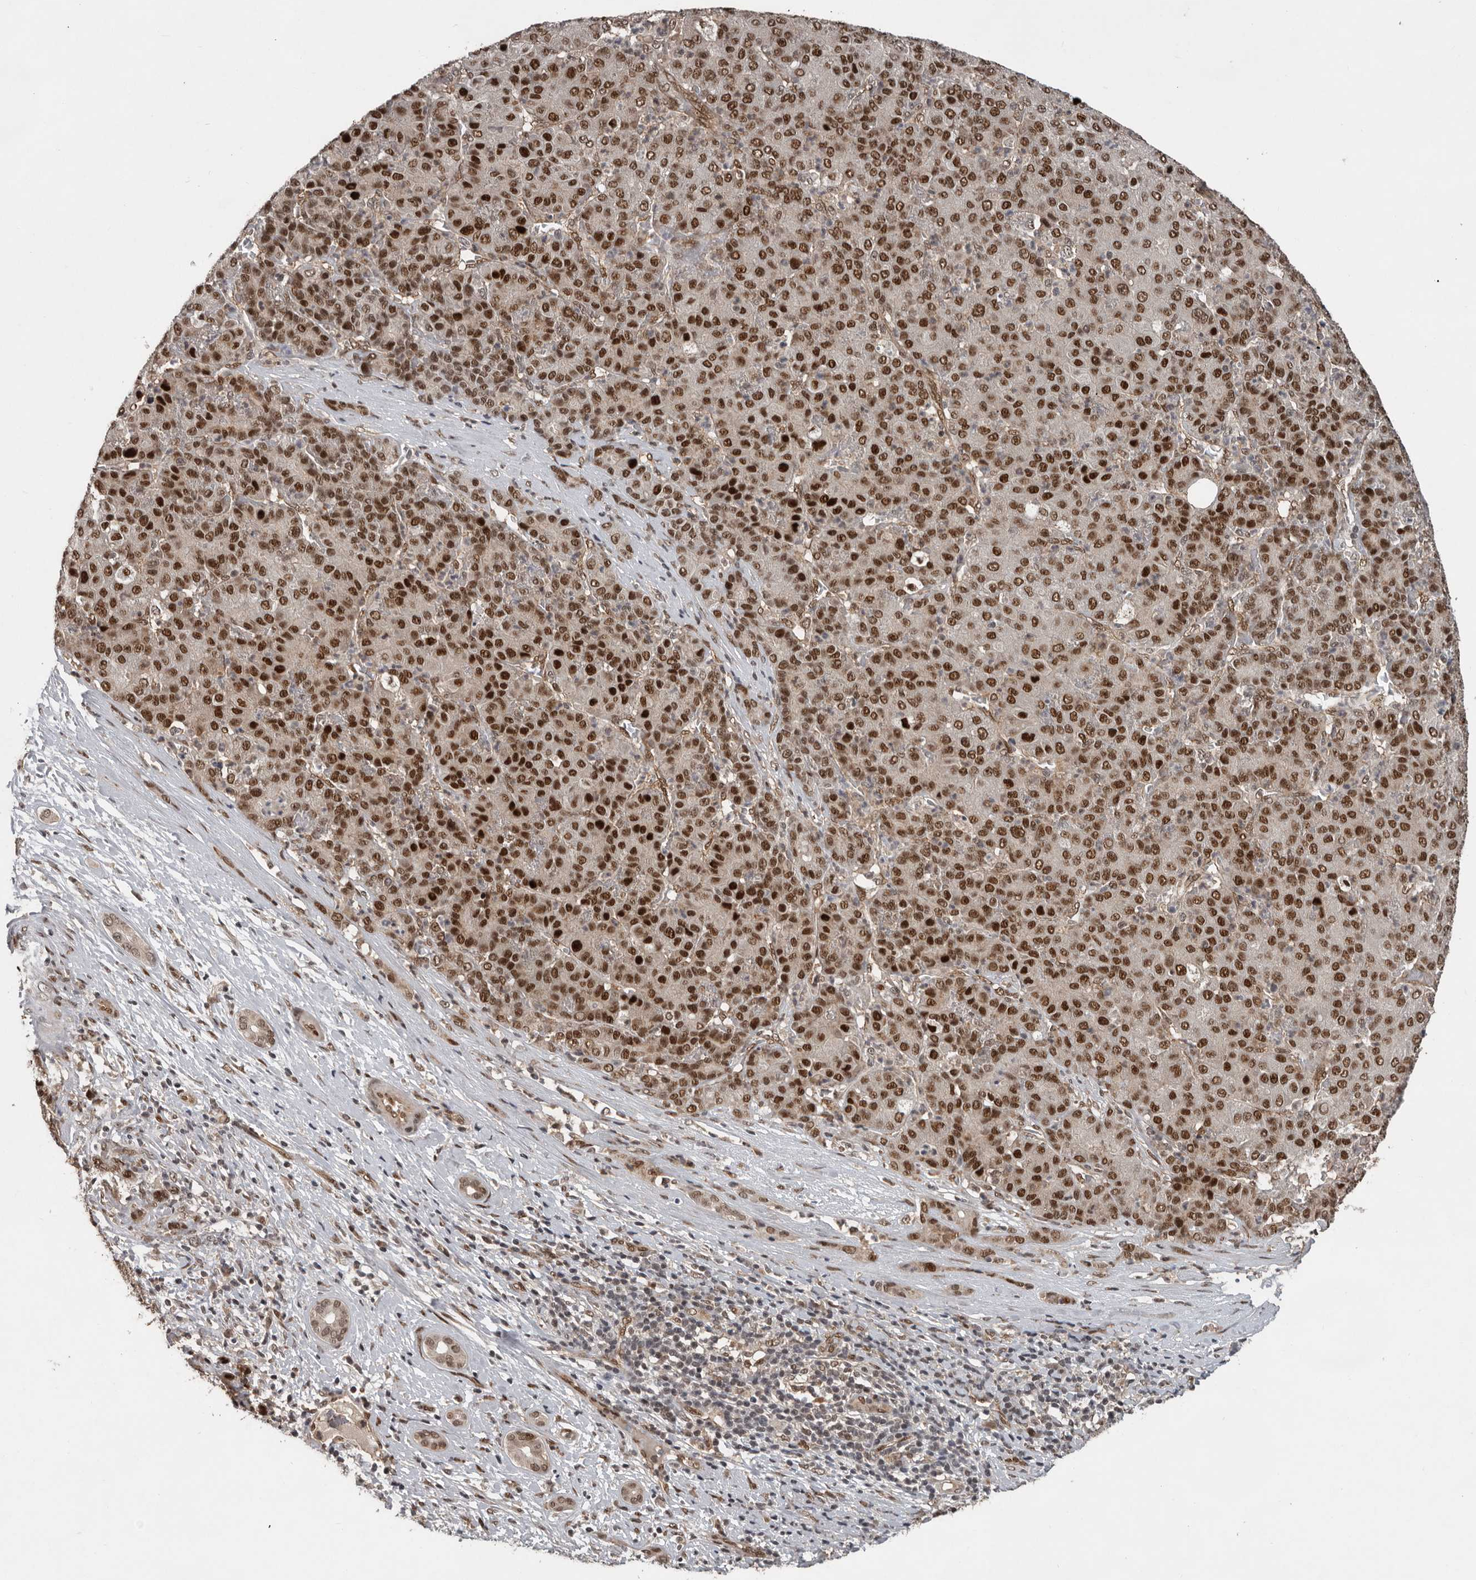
{"staining": {"intensity": "strong", "quantity": ">75%", "location": "nuclear"}, "tissue": "liver cancer", "cell_type": "Tumor cells", "image_type": "cancer", "snomed": [{"axis": "morphology", "description": "Carcinoma, Hepatocellular, NOS"}, {"axis": "topography", "description": "Liver"}], "caption": "An IHC histopathology image of neoplastic tissue is shown. Protein staining in brown labels strong nuclear positivity in liver hepatocellular carcinoma within tumor cells.", "gene": "CDC27", "patient": {"sex": "male", "age": 65}}